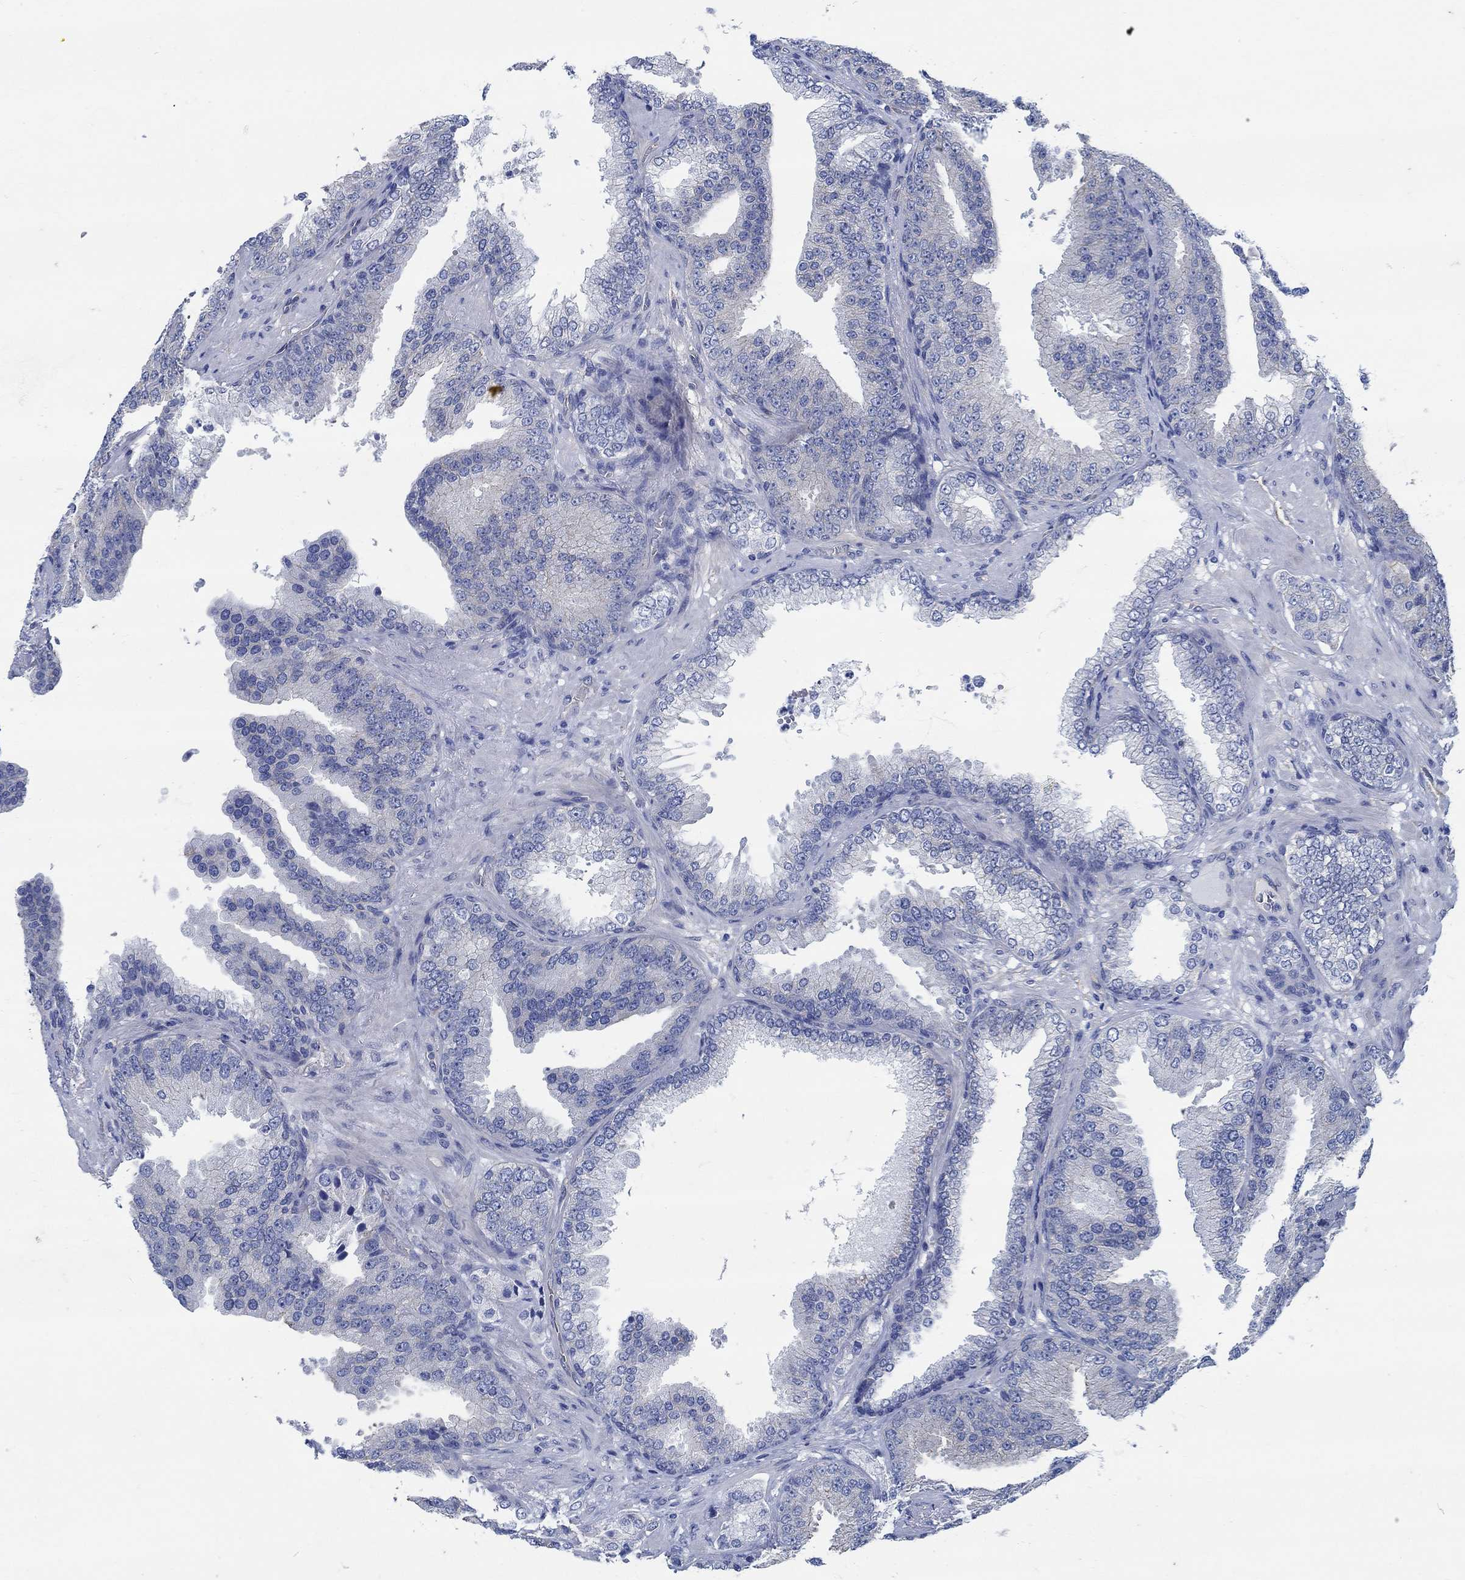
{"staining": {"intensity": "negative", "quantity": "none", "location": "none"}, "tissue": "prostate cancer", "cell_type": "Tumor cells", "image_type": "cancer", "snomed": [{"axis": "morphology", "description": "Adenocarcinoma, Low grade"}, {"axis": "topography", "description": "Prostate"}], "caption": "Histopathology image shows no significant protein positivity in tumor cells of adenocarcinoma (low-grade) (prostate).", "gene": "TMEM198", "patient": {"sex": "male", "age": 68}}